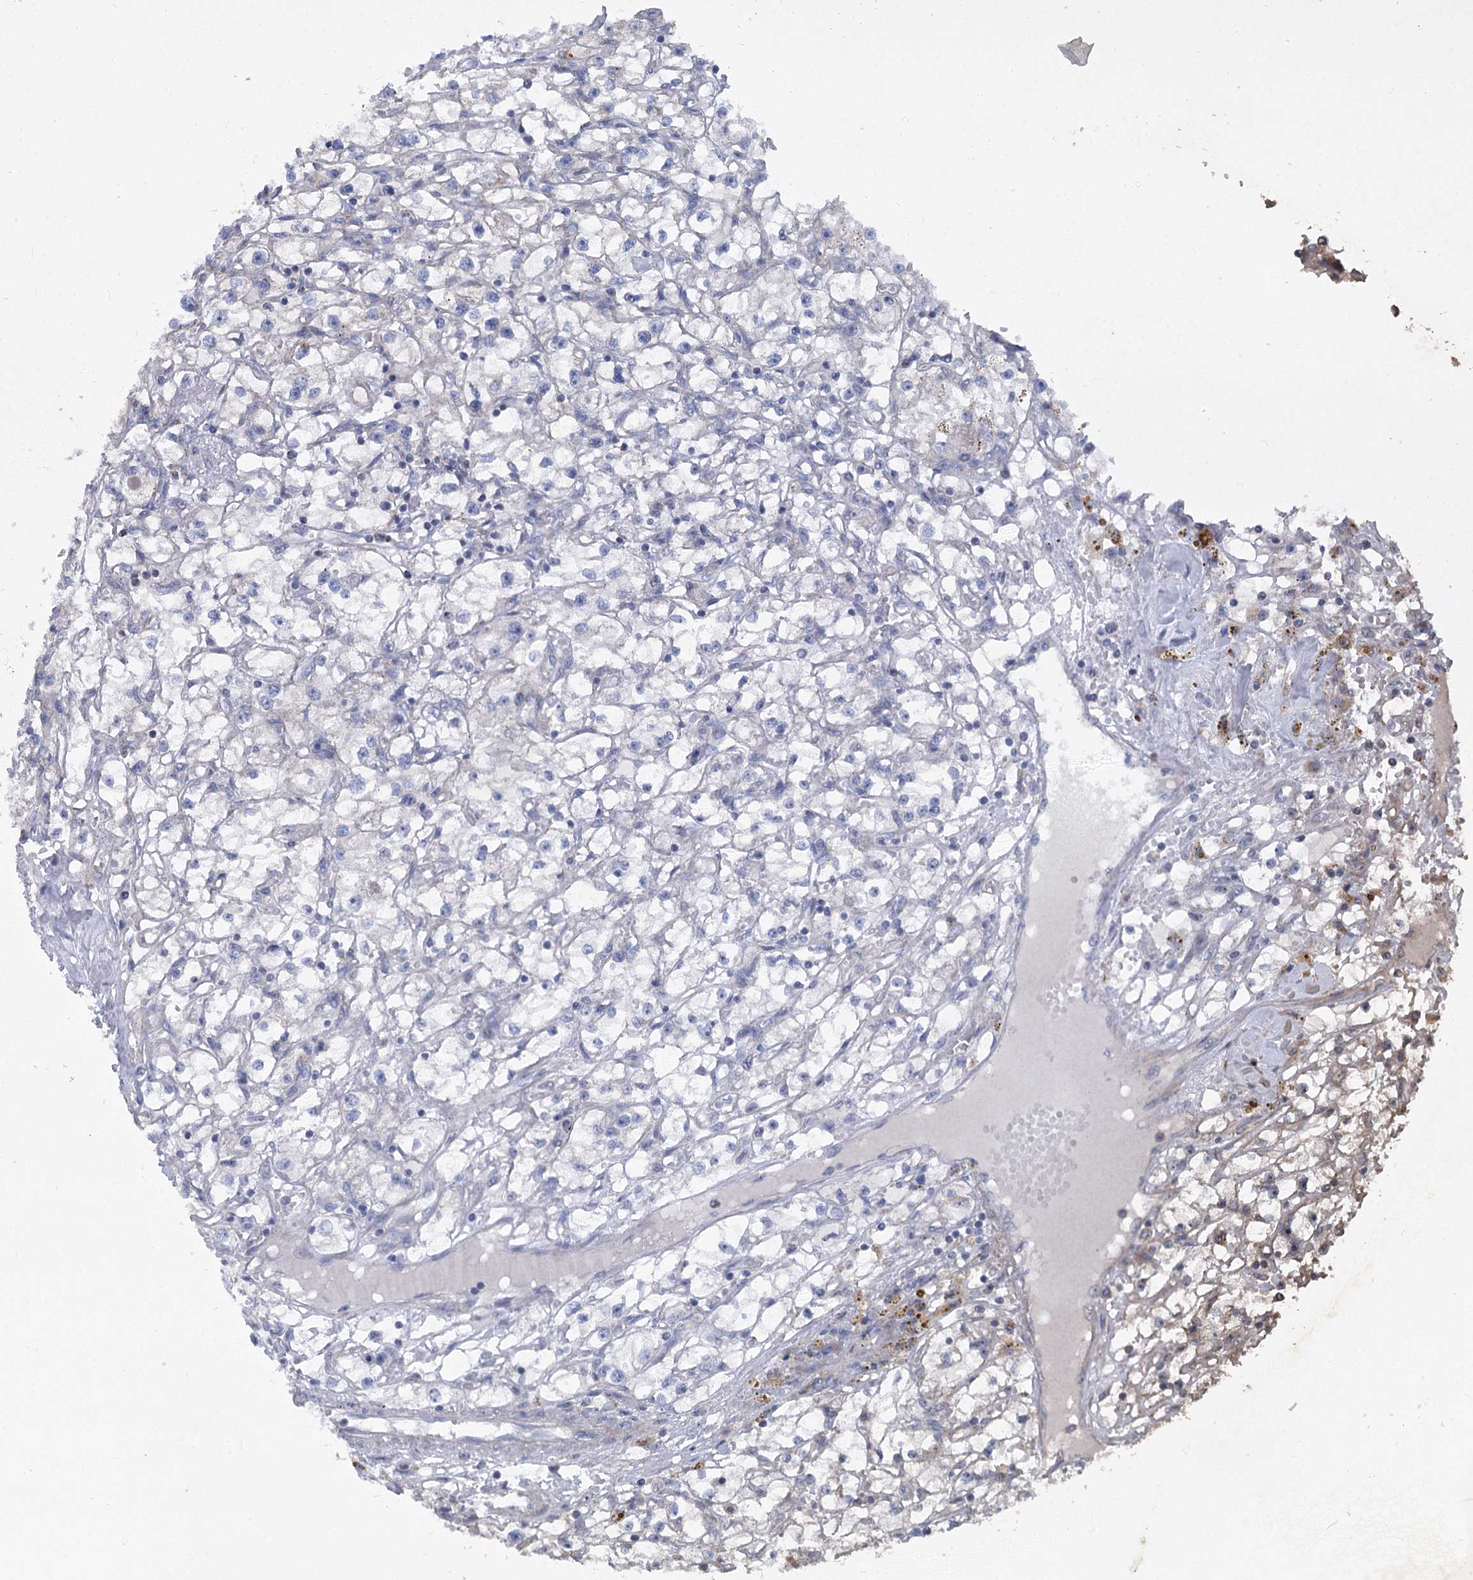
{"staining": {"intensity": "negative", "quantity": "none", "location": "none"}, "tissue": "renal cancer", "cell_type": "Tumor cells", "image_type": "cancer", "snomed": [{"axis": "morphology", "description": "Adenocarcinoma, NOS"}, {"axis": "topography", "description": "Kidney"}], "caption": "Human renal cancer (adenocarcinoma) stained for a protein using immunohistochemistry reveals no staining in tumor cells.", "gene": "MARK2", "patient": {"sex": "male", "age": 56}}